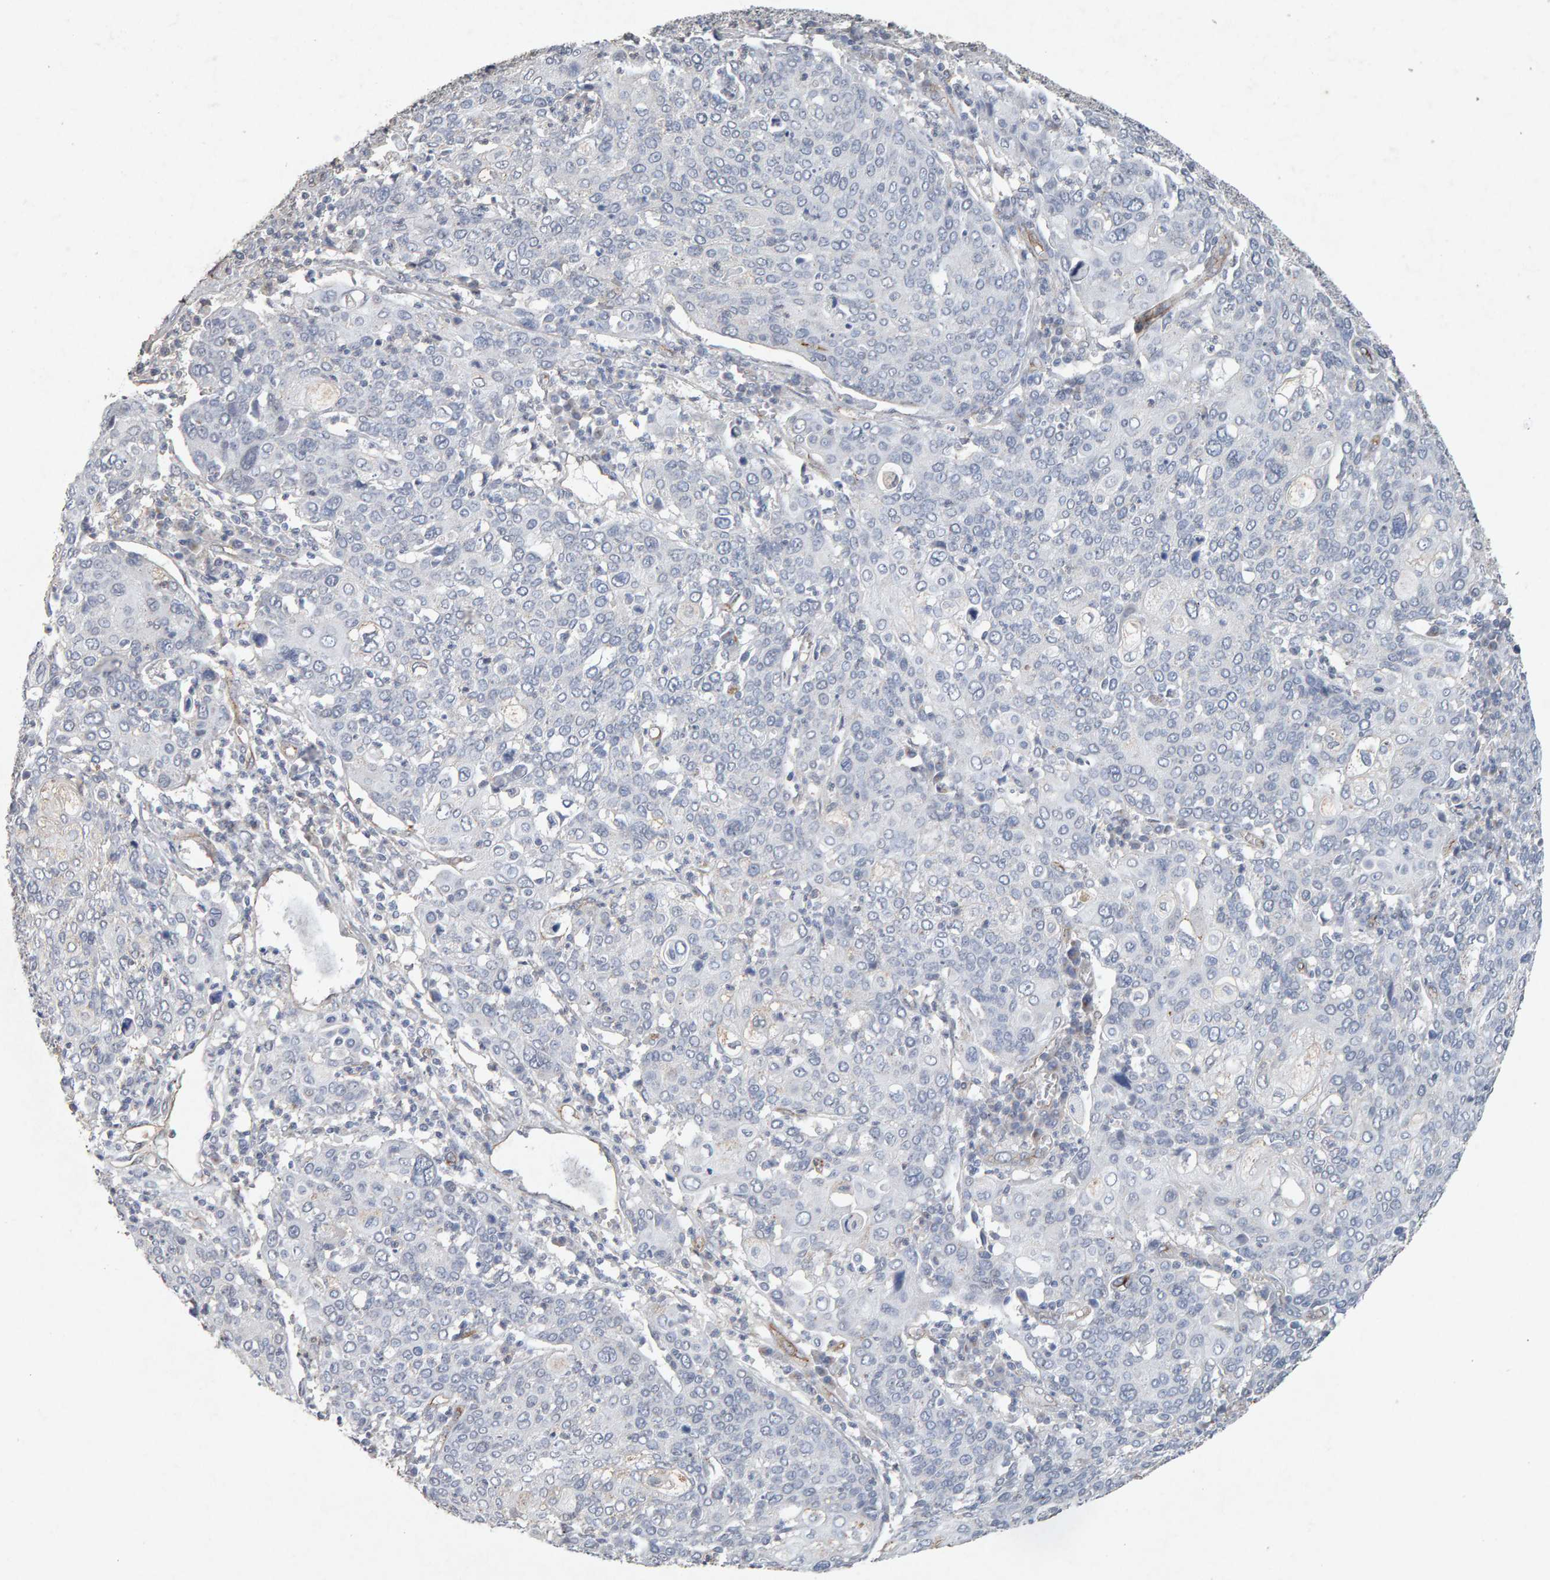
{"staining": {"intensity": "negative", "quantity": "none", "location": "none"}, "tissue": "cervical cancer", "cell_type": "Tumor cells", "image_type": "cancer", "snomed": [{"axis": "morphology", "description": "Squamous cell carcinoma, NOS"}, {"axis": "topography", "description": "Cervix"}], "caption": "Immunohistochemical staining of cervical cancer (squamous cell carcinoma) shows no significant positivity in tumor cells.", "gene": "PTPRM", "patient": {"sex": "female", "age": 40}}